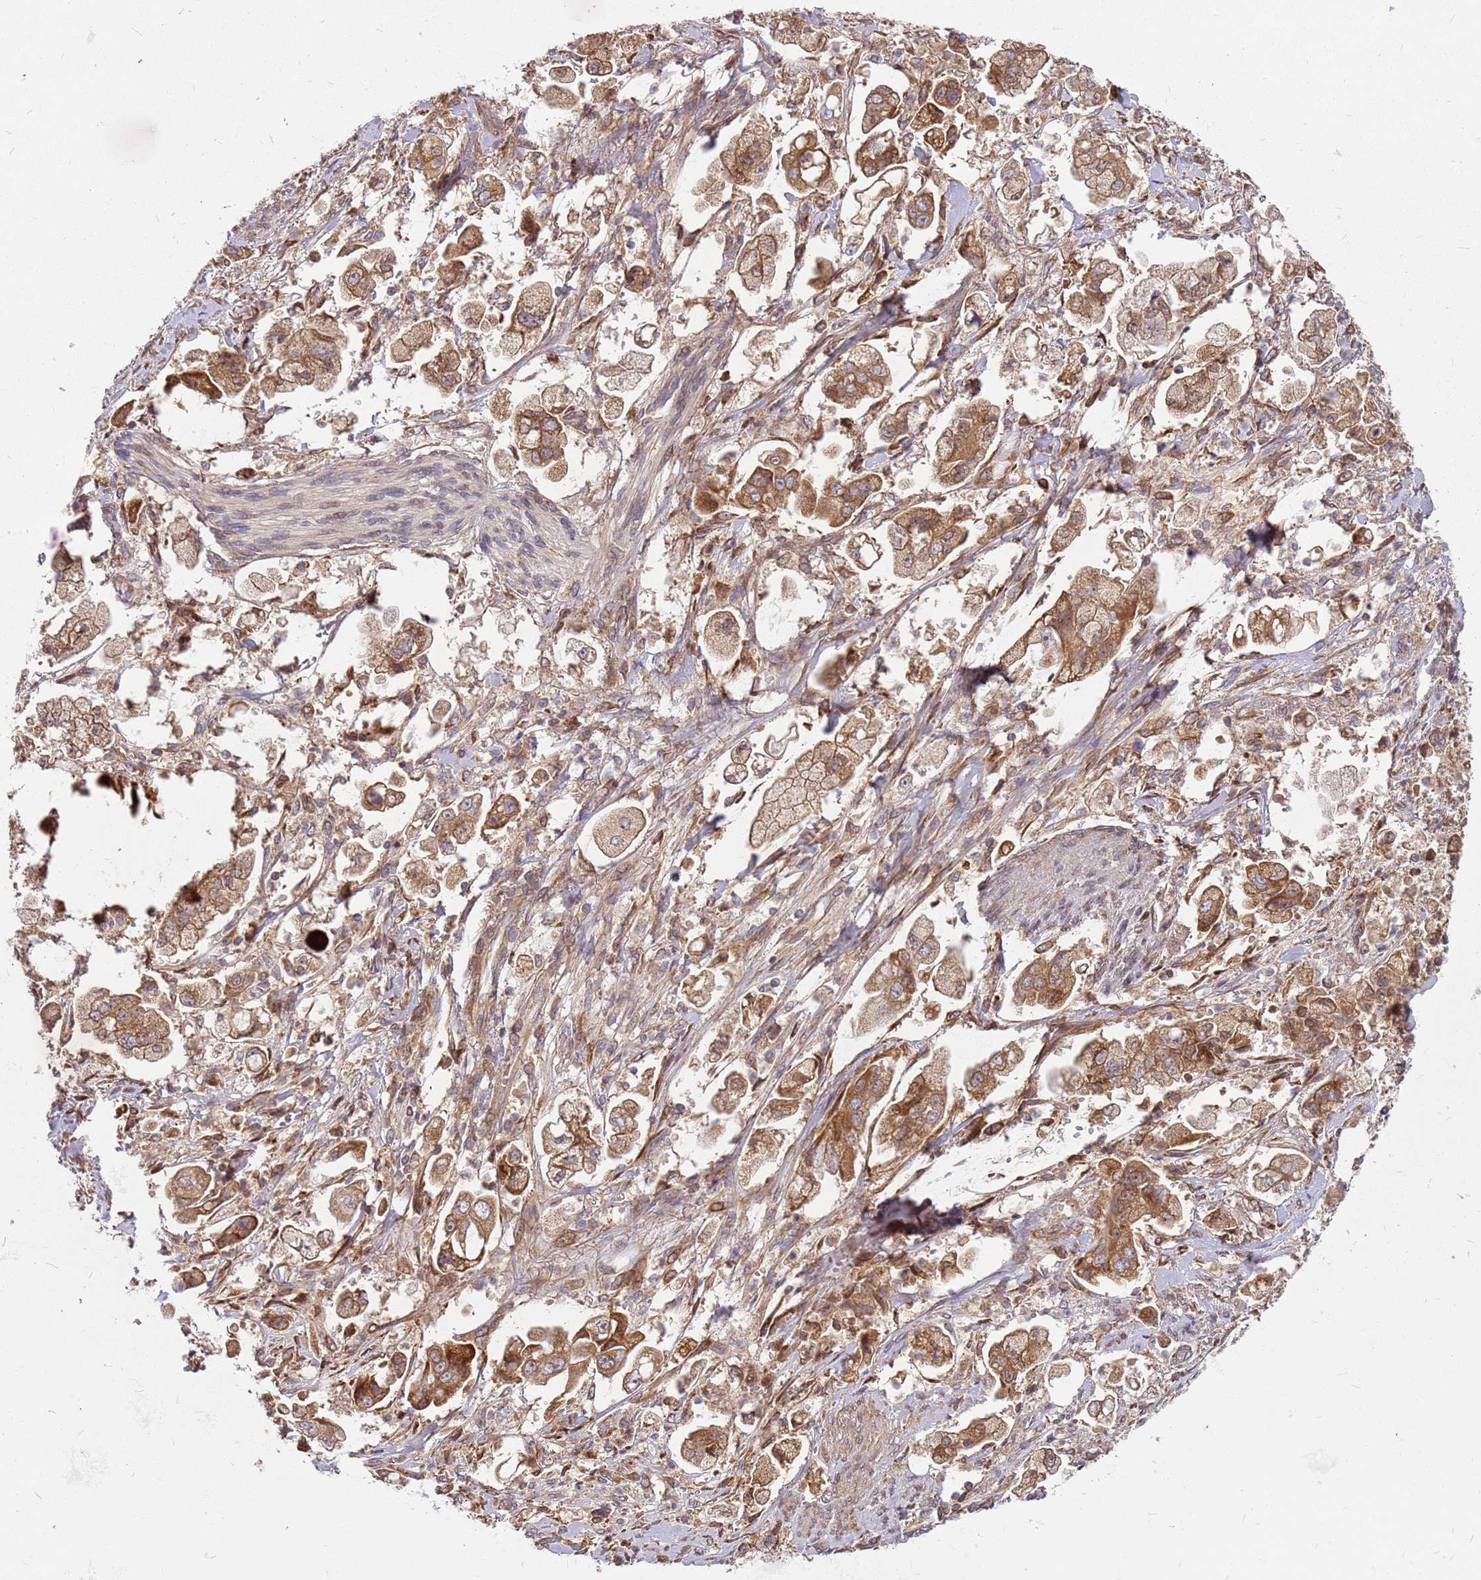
{"staining": {"intensity": "moderate", "quantity": ">75%", "location": "cytoplasmic/membranous"}, "tissue": "stomach cancer", "cell_type": "Tumor cells", "image_type": "cancer", "snomed": [{"axis": "morphology", "description": "Adenocarcinoma, NOS"}, {"axis": "topography", "description": "Stomach"}], "caption": "Immunohistochemistry histopathology image of neoplastic tissue: adenocarcinoma (stomach) stained using immunohistochemistry (IHC) reveals medium levels of moderate protein expression localized specifically in the cytoplasmic/membranous of tumor cells, appearing as a cytoplasmic/membranous brown color.", "gene": "CCDC159", "patient": {"sex": "male", "age": 62}}